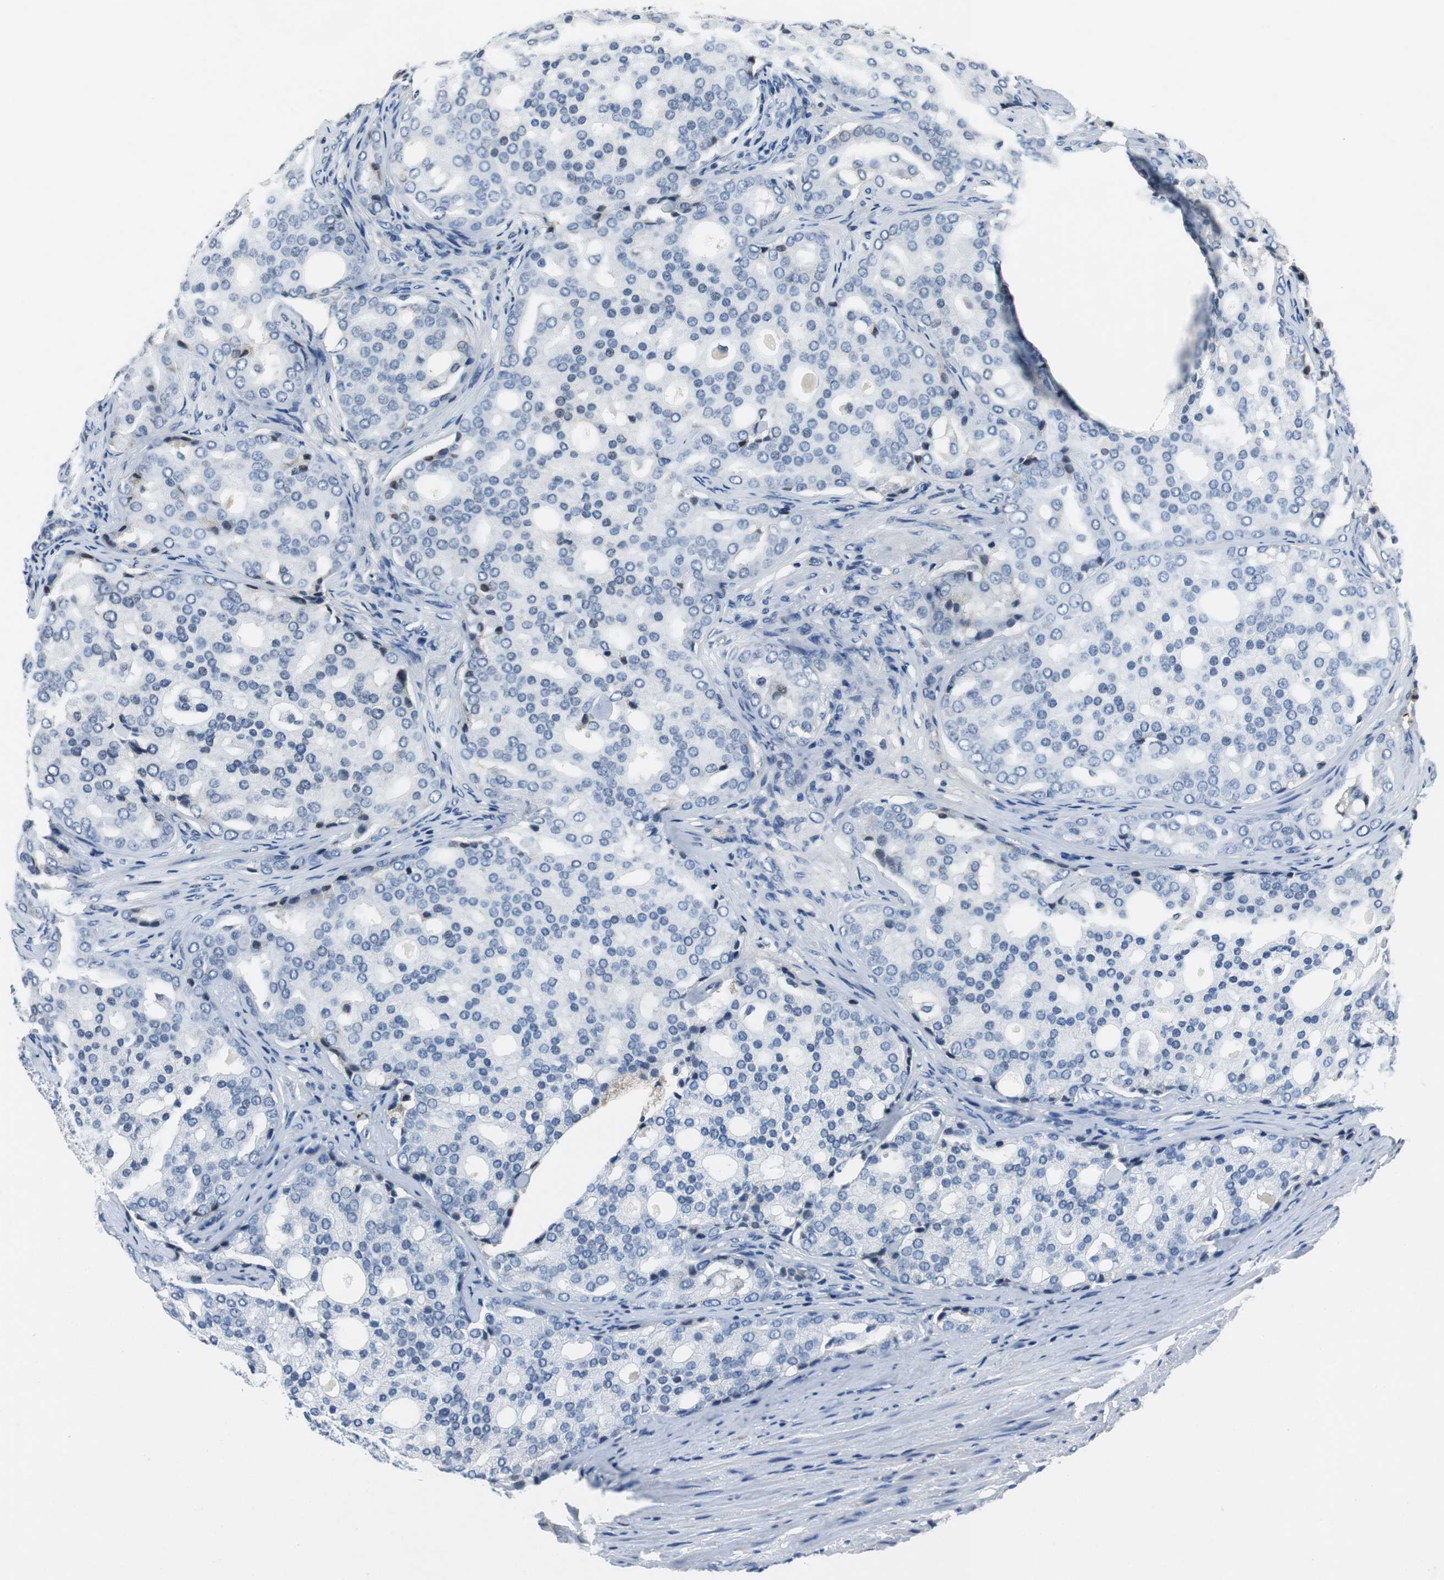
{"staining": {"intensity": "weak", "quantity": "<25%", "location": "nuclear"}, "tissue": "prostate cancer", "cell_type": "Tumor cells", "image_type": "cancer", "snomed": [{"axis": "morphology", "description": "Adenocarcinoma, High grade"}, {"axis": "topography", "description": "Prostate"}], "caption": "This is a histopathology image of immunohistochemistry (IHC) staining of prostate adenocarcinoma (high-grade), which shows no staining in tumor cells.", "gene": "ORM1", "patient": {"sex": "male", "age": 64}}